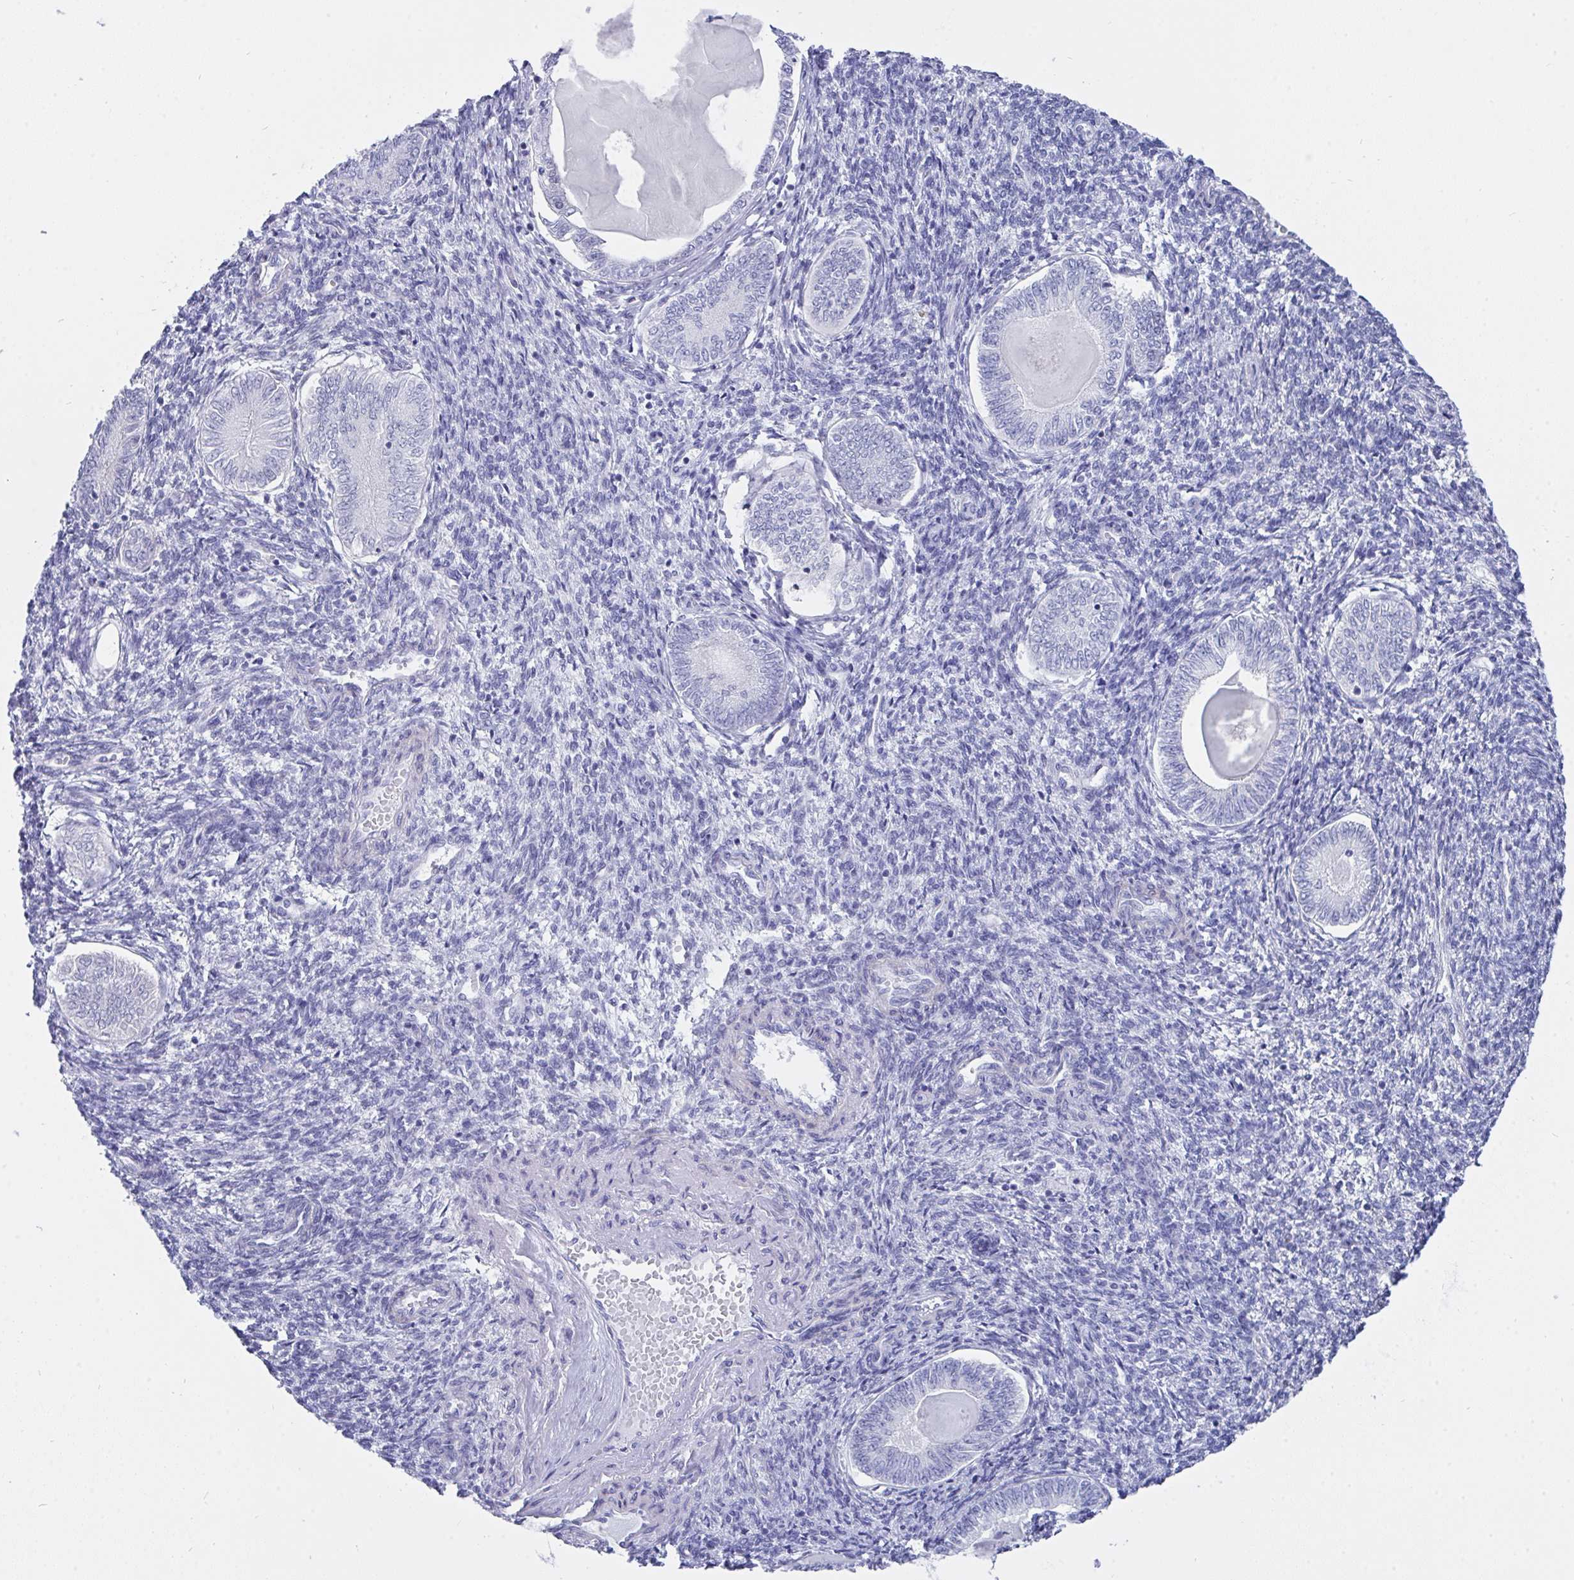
{"staining": {"intensity": "negative", "quantity": "none", "location": "none"}, "tissue": "endometrial cancer", "cell_type": "Tumor cells", "image_type": "cancer", "snomed": [{"axis": "morphology", "description": "Carcinoma, NOS"}, {"axis": "topography", "description": "Uterus"}], "caption": "Immunohistochemistry (IHC) photomicrograph of carcinoma (endometrial) stained for a protein (brown), which demonstrates no staining in tumor cells. (DAB (3,3'-diaminobenzidine) immunohistochemistry, high magnification).", "gene": "FBXL22", "patient": {"sex": "female", "age": 76}}